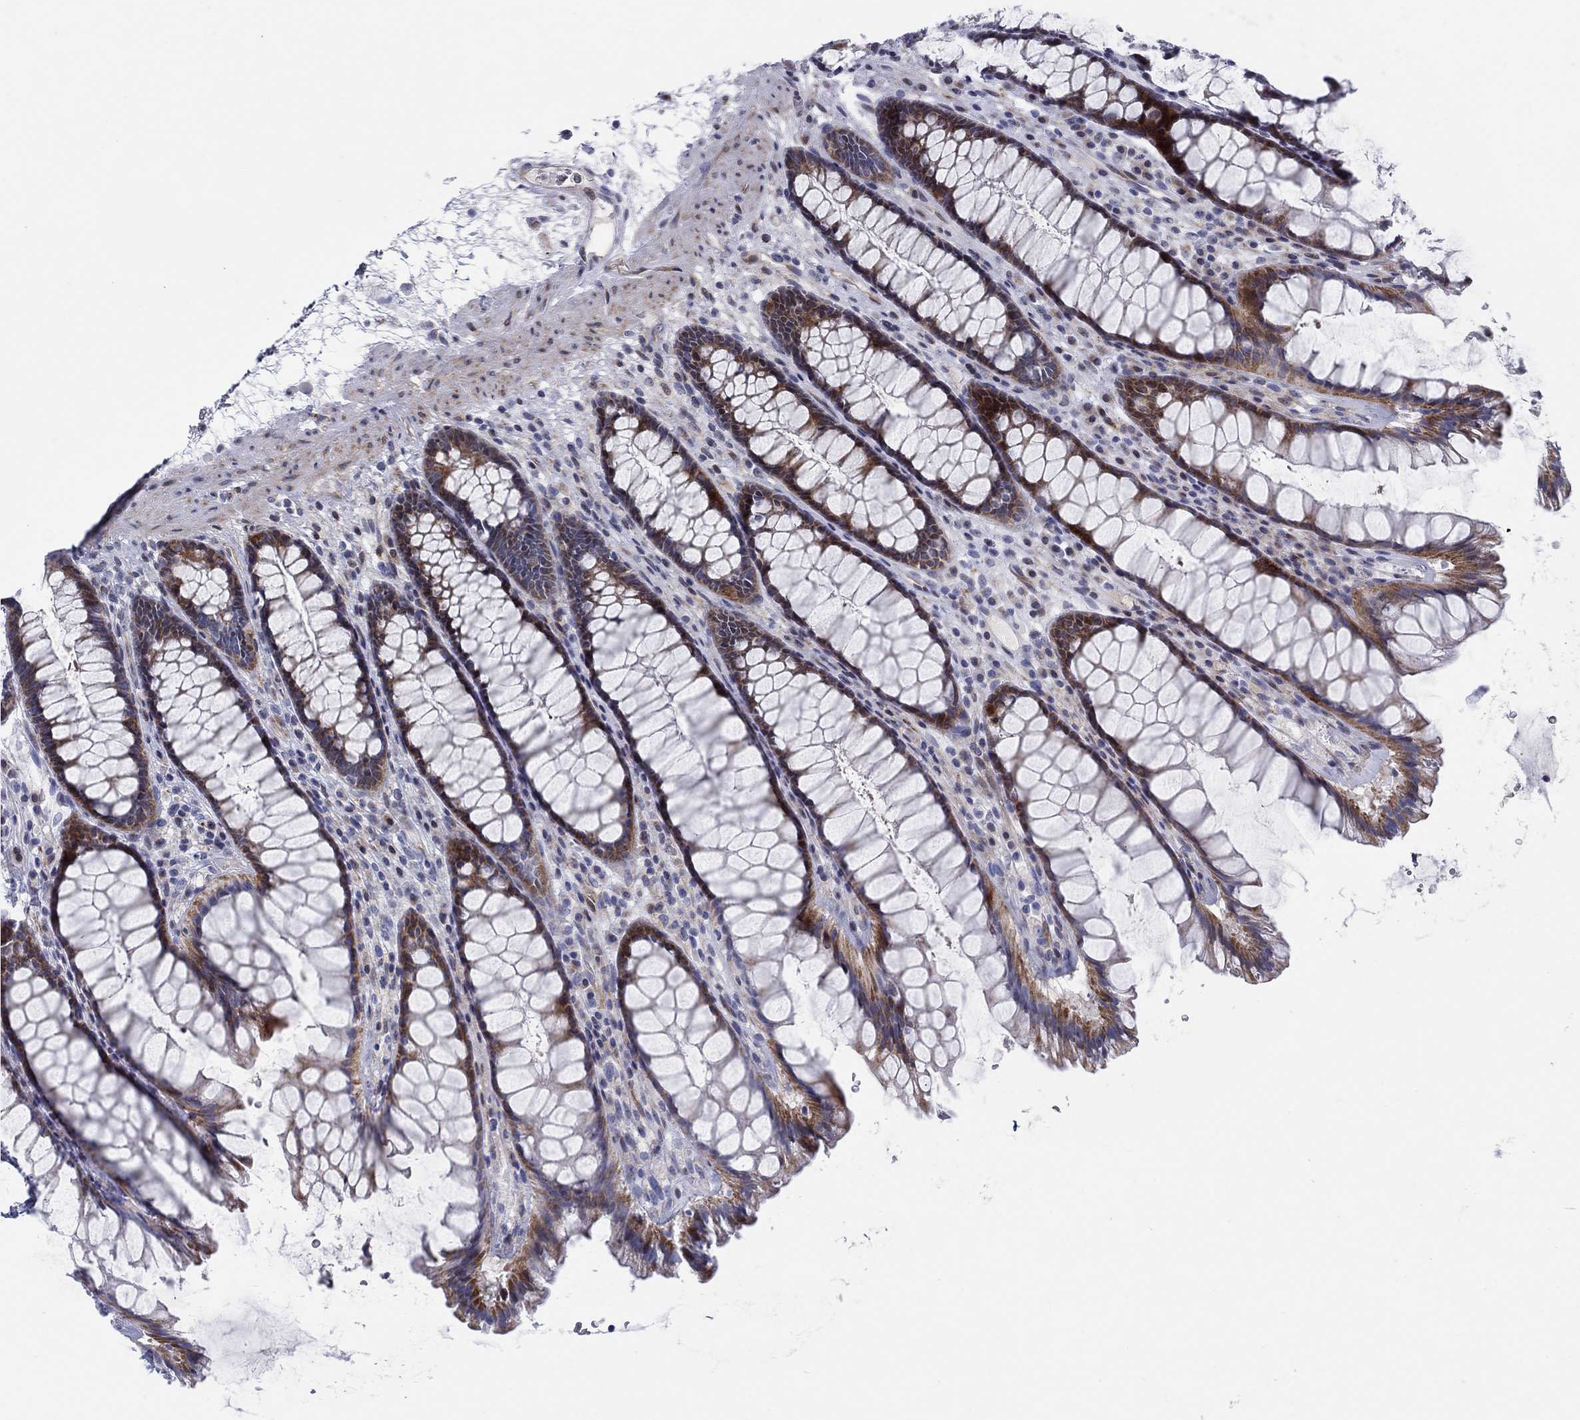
{"staining": {"intensity": "moderate", "quantity": "<25%", "location": "cytoplasmic/membranous"}, "tissue": "rectum", "cell_type": "Glandular cells", "image_type": "normal", "snomed": [{"axis": "morphology", "description": "Normal tissue, NOS"}, {"axis": "topography", "description": "Rectum"}], "caption": "Immunohistochemistry staining of normal rectum, which demonstrates low levels of moderate cytoplasmic/membranous expression in about <25% of glandular cells indicating moderate cytoplasmic/membranous protein expression. The staining was performed using DAB (brown) for protein detection and nuclei were counterstained in hematoxylin (blue).", "gene": "ARHGAP36", "patient": {"sex": "male", "age": 72}}